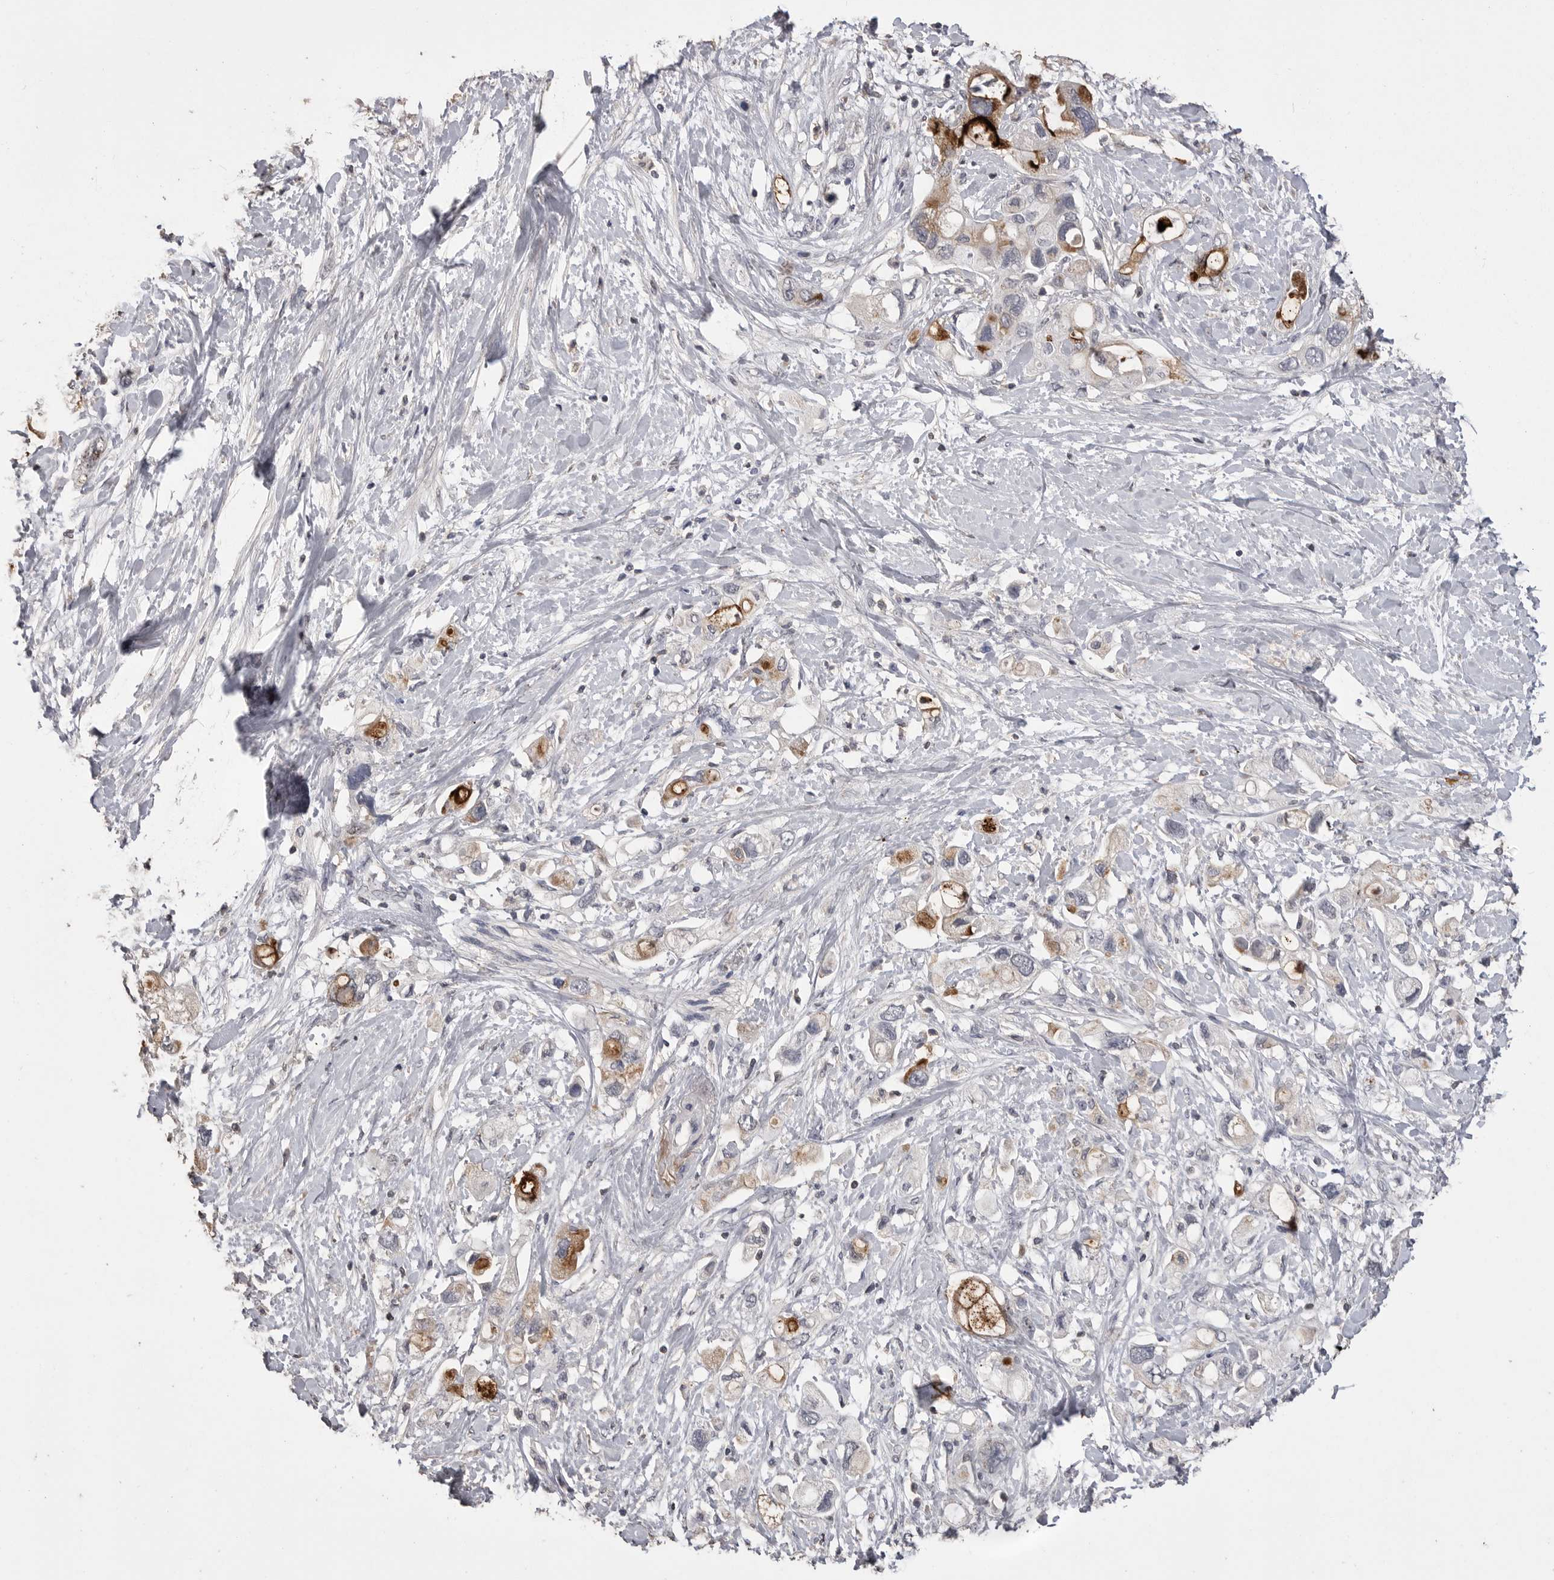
{"staining": {"intensity": "moderate", "quantity": "<25%", "location": "cytoplasmic/membranous"}, "tissue": "pancreatic cancer", "cell_type": "Tumor cells", "image_type": "cancer", "snomed": [{"axis": "morphology", "description": "Adenocarcinoma, NOS"}, {"axis": "topography", "description": "Pancreas"}], "caption": "This photomicrograph demonstrates immunohistochemistry staining of human adenocarcinoma (pancreatic), with low moderate cytoplasmic/membranous expression in about <25% of tumor cells.", "gene": "MMP7", "patient": {"sex": "female", "age": 56}}